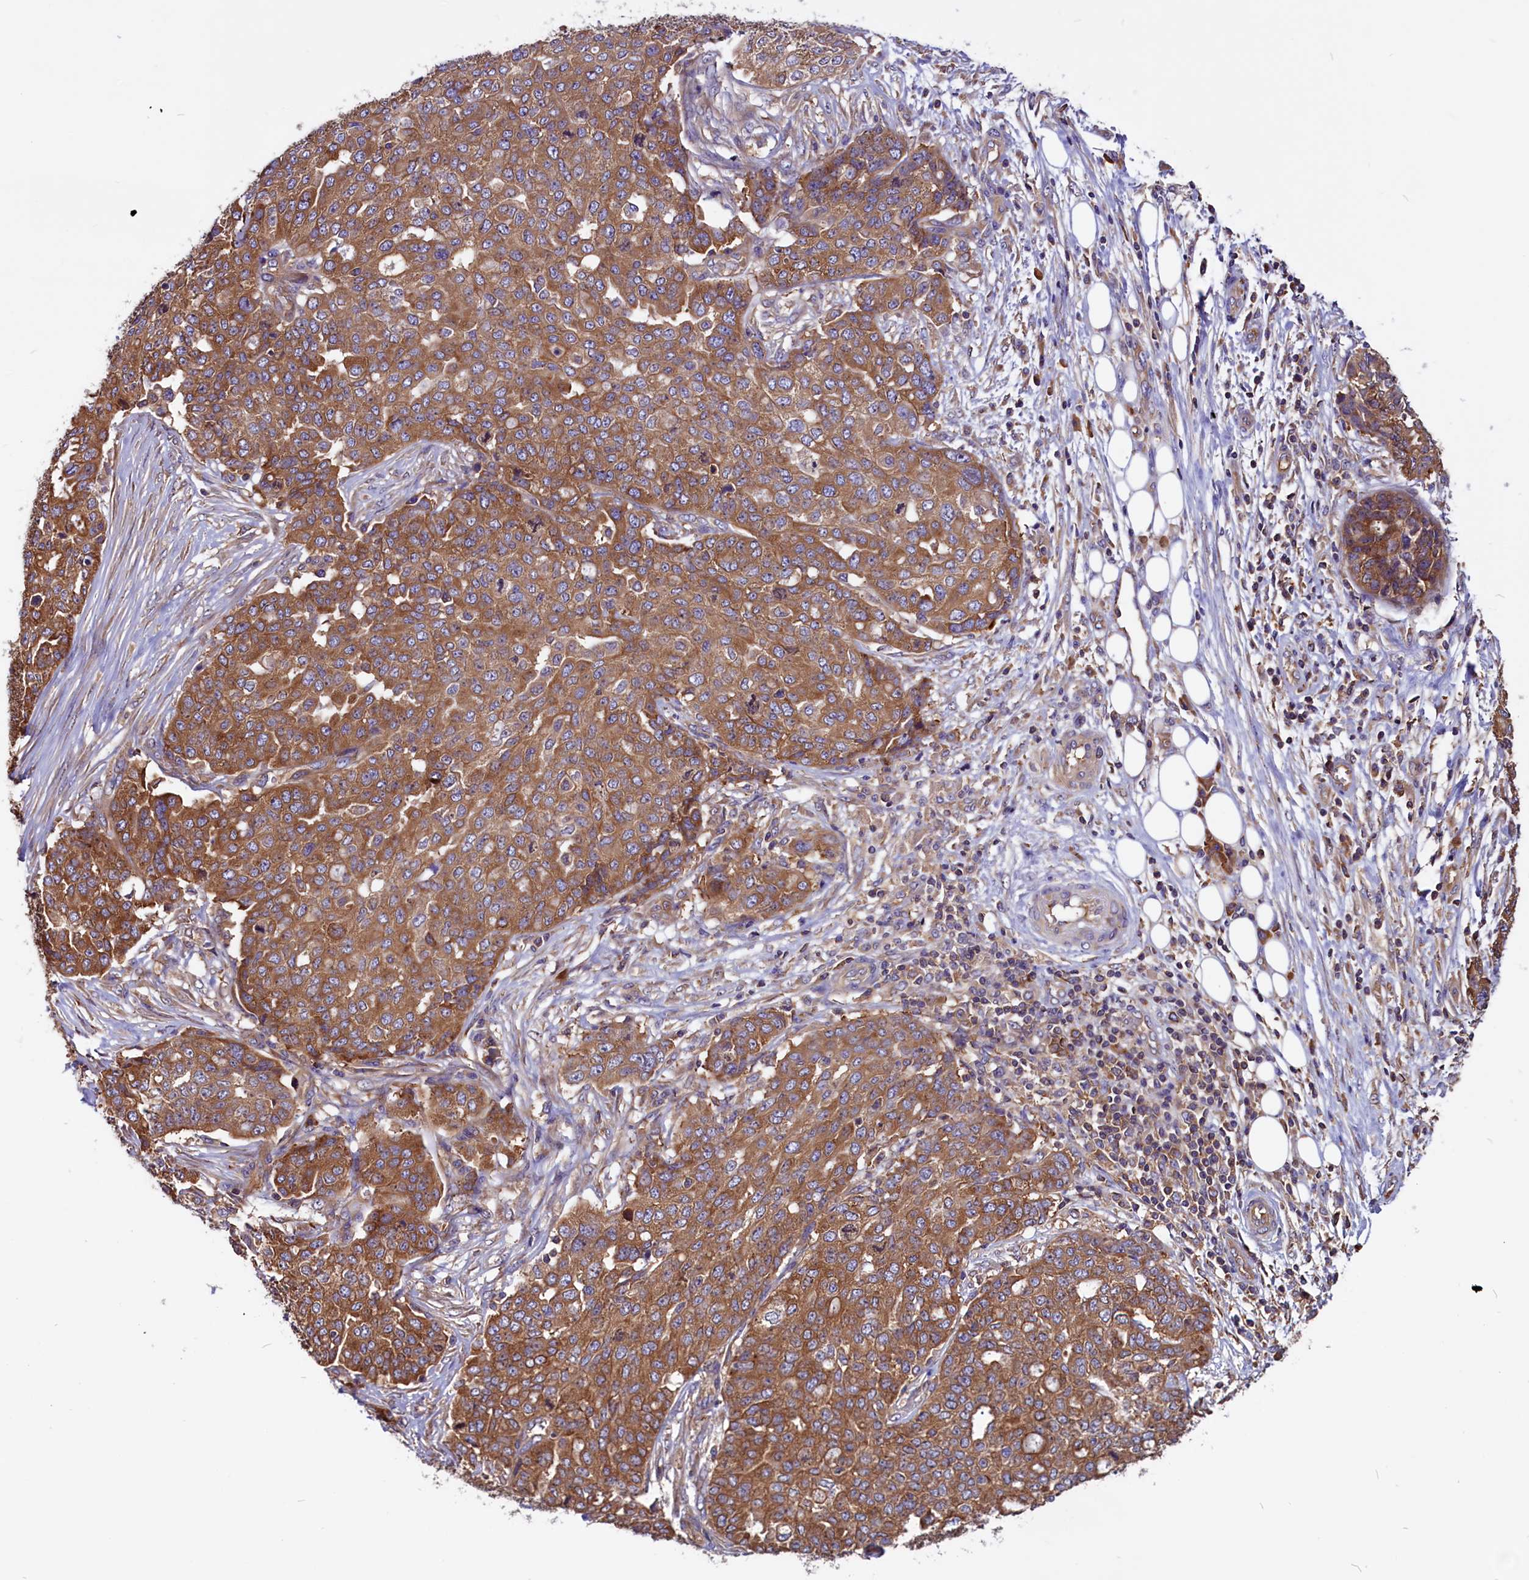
{"staining": {"intensity": "moderate", "quantity": ">75%", "location": "cytoplasmic/membranous"}, "tissue": "ovarian cancer", "cell_type": "Tumor cells", "image_type": "cancer", "snomed": [{"axis": "morphology", "description": "Cystadenocarcinoma, serous, NOS"}, {"axis": "topography", "description": "Soft tissue"}, {"axis": "topography", "description": "Ovary"}], "caption": "Immunohistochemical staining of serous cystadenocarcinoma (ovarian) demonstrates medium levels of moderate cytoplasmic/membranous expression in about >75% of tumor cells. (Stains: DAB (3,3'-diaminobenzidine) in brown, nuclei in blue, Microscopy: brightfield microscopy at high magnification).", "gene": "EIF3G", "patient": {"sex": "female", "age": 57}}